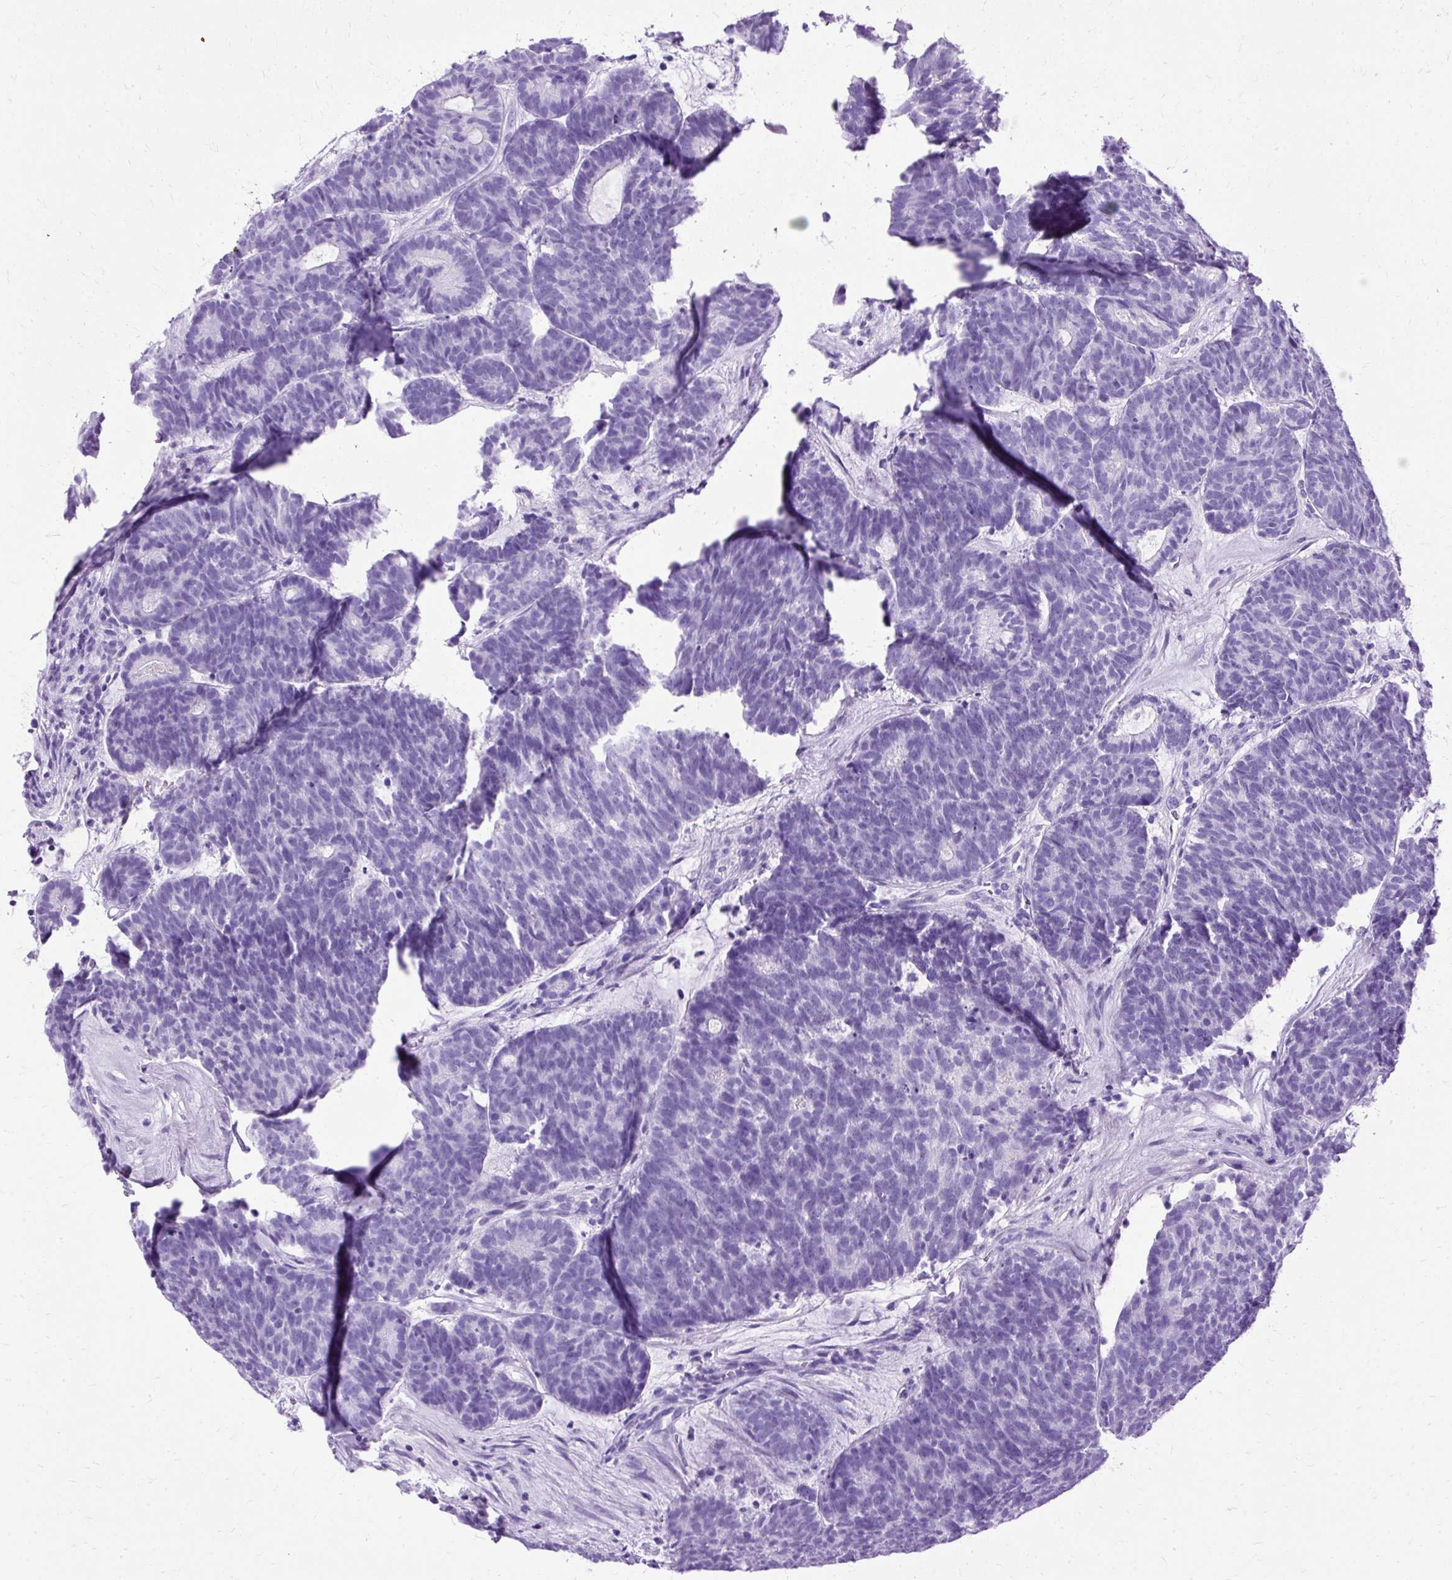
{"staining": {"intensity": "negative", "quantity": "none", "location": "none"}, "tissue": "head and neck cancer", "cell_type": "Tumor cells", "image_type": "cancer", "snomed": [{"axis": "morphology", "description": "Adenocarcinoma, NOS"}, {"axis": "topography", "description": "Head-Neck"}], "caption": "There is no significant positivity in tumor cells of adenocarcinoma (head and neck). Nuclei are stained in blue.", "gene": "SLC8A2", "patient": {"sex": "female", "age": 81}}